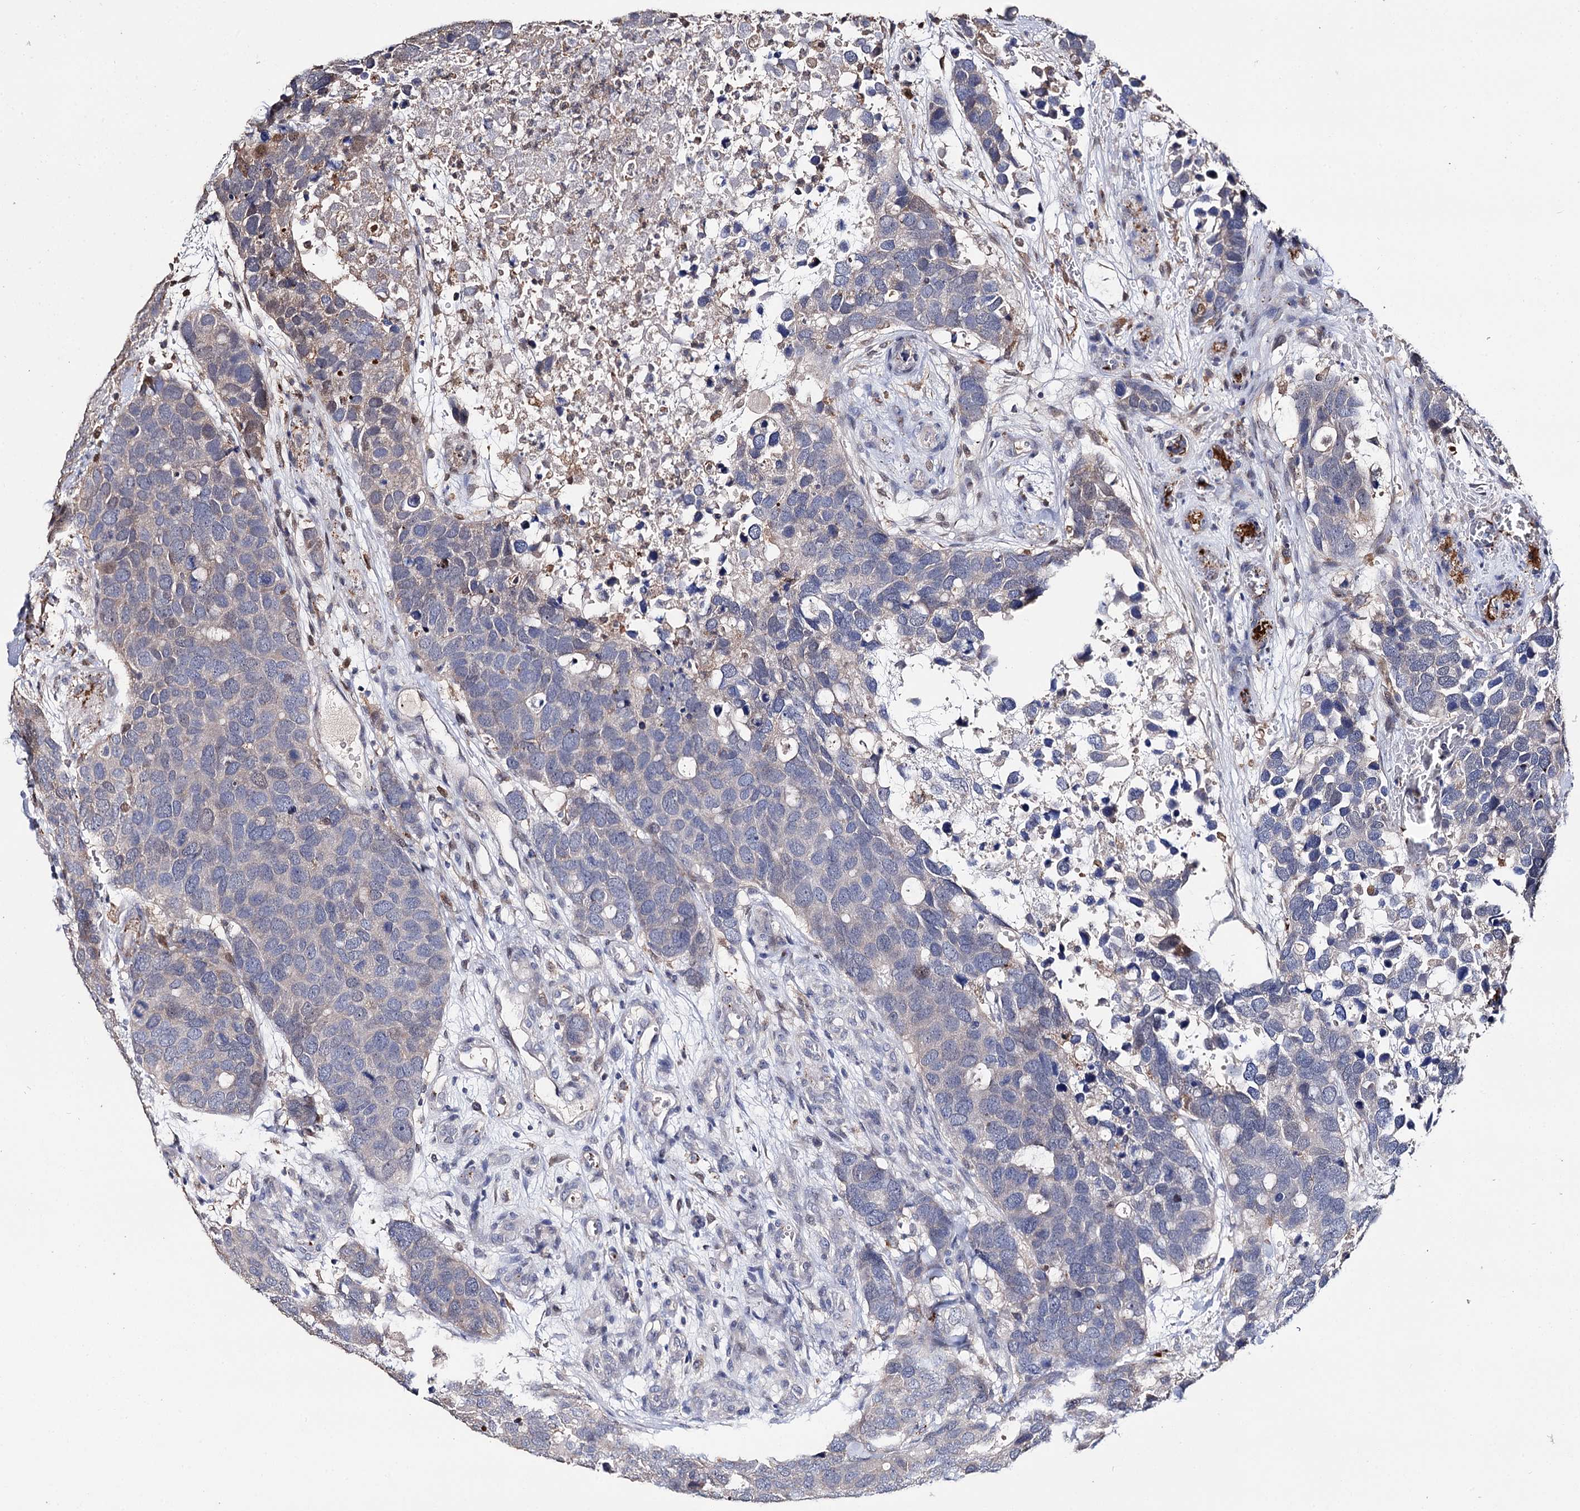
{"staining": {"intensity": "weak", "quantity": "<25%", "location": "cytoplasmic/membranous"}, "tissue": "breast cancer", "cell_type": "Tumor cells", "image_type": "cancer", "snomed": [{"axis": "morphology", "description": "Duct carcinoma"}, {"axis": "topography", "description": "Breast"}], "caption": "Histopathology image shows no significant protein staining in tumor cells of breast intraductal carcinoma. (Stains: DAB IHC with hematoxylin counter stain, Microscopy: brightfield microscopy at high magnification).", "gene": "DNAH6", "patient": {"sex": "female", "age": 83}}